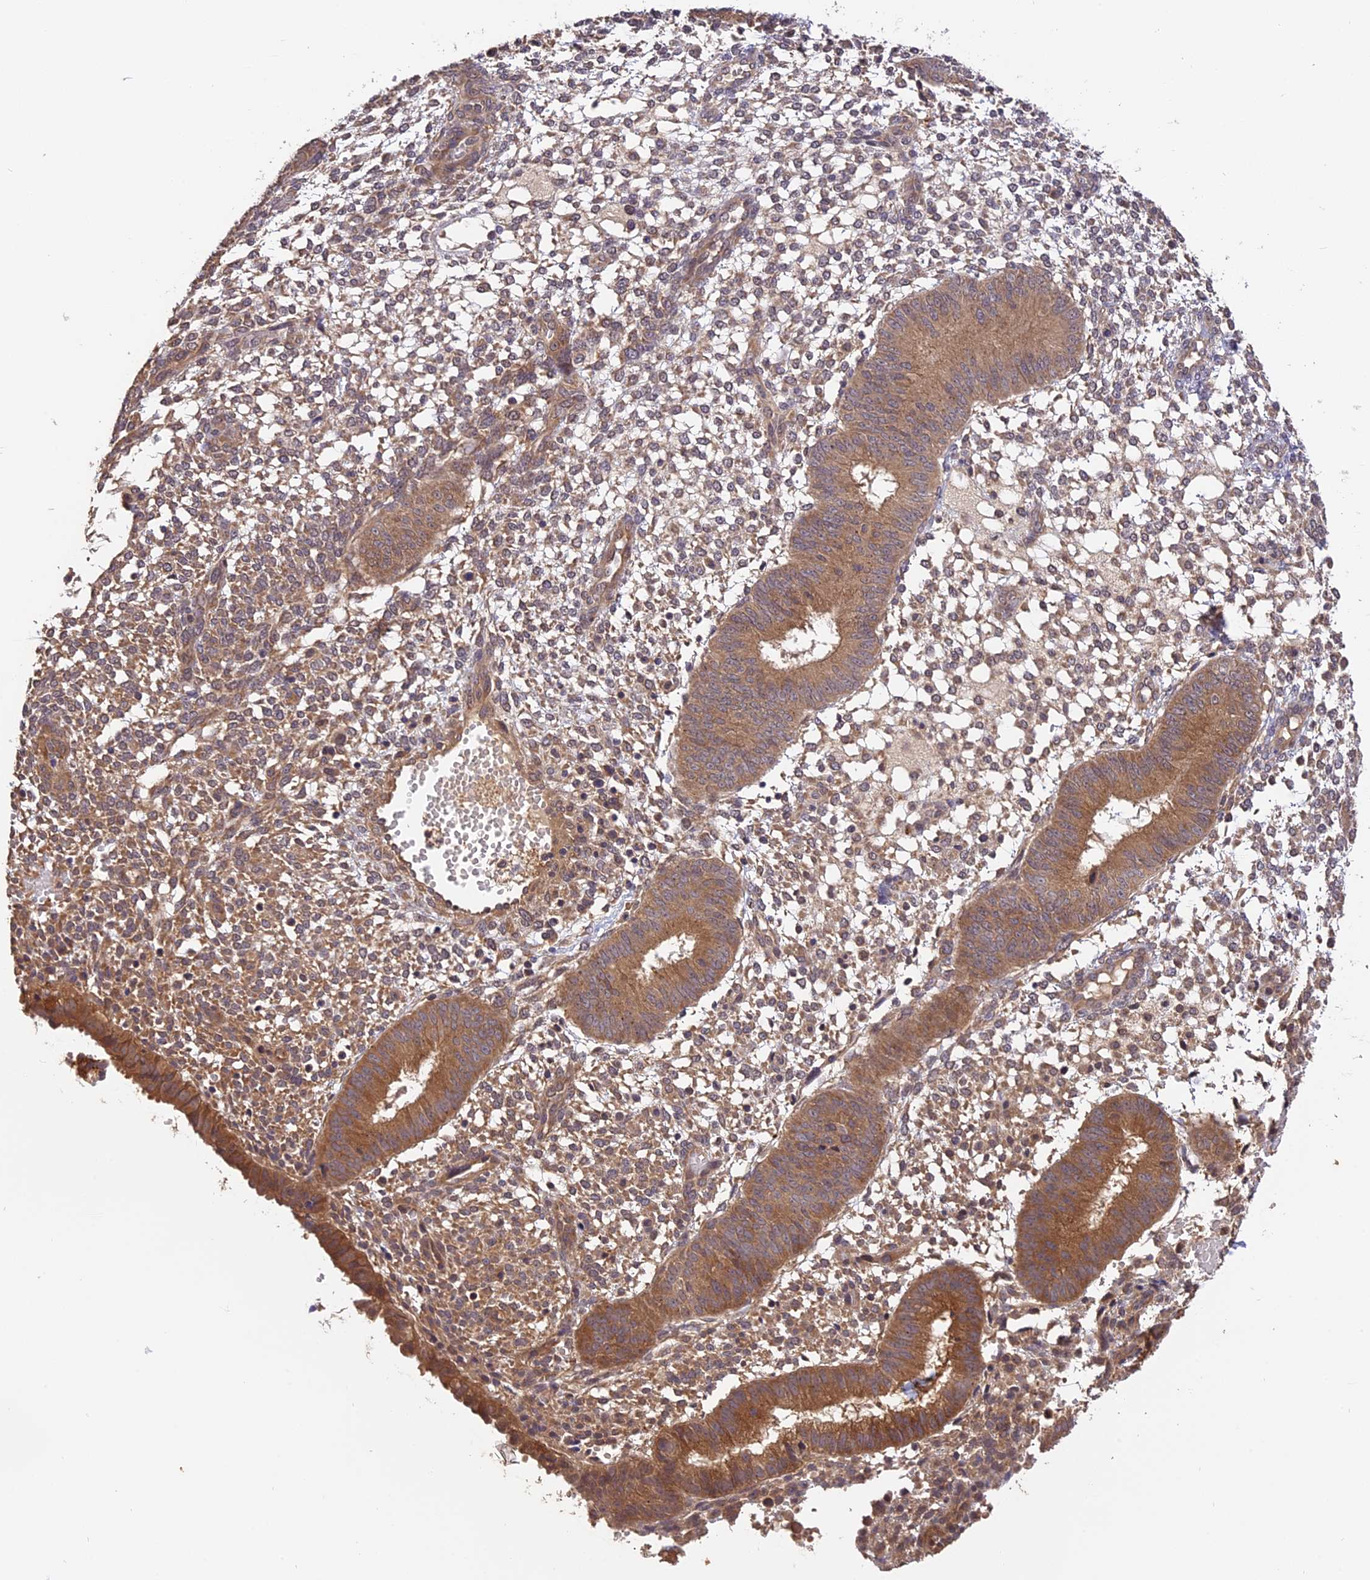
{"staining": {"intensity": "moderate", "quantity": "25%-75%", "location": "cytoplasmic/membranous"}, "tissue": "endometrium", "cell_type": "Cells in endometrial stroma", "image_type": "normal", "snomed": [{"axis": "morphology", "description": "Normal tissue, NOS"}, {"axis": "topography", "description": "Endometrium"}], "caption": "DAB (3,3'-diaminobenzidine) immunohistochemical staining of unremarkable endometrium exhibits moderate cytoplasmic/membranous protein positivity in approximately 25%-75% of cells in endometrial stroma. The staining was performed using DAB, with brown indicating positive protein expression. Nuclei are stained blue with hematoxylin.", "gene": "TRMT1", "patient": {"sex": "female", "age": 49}}